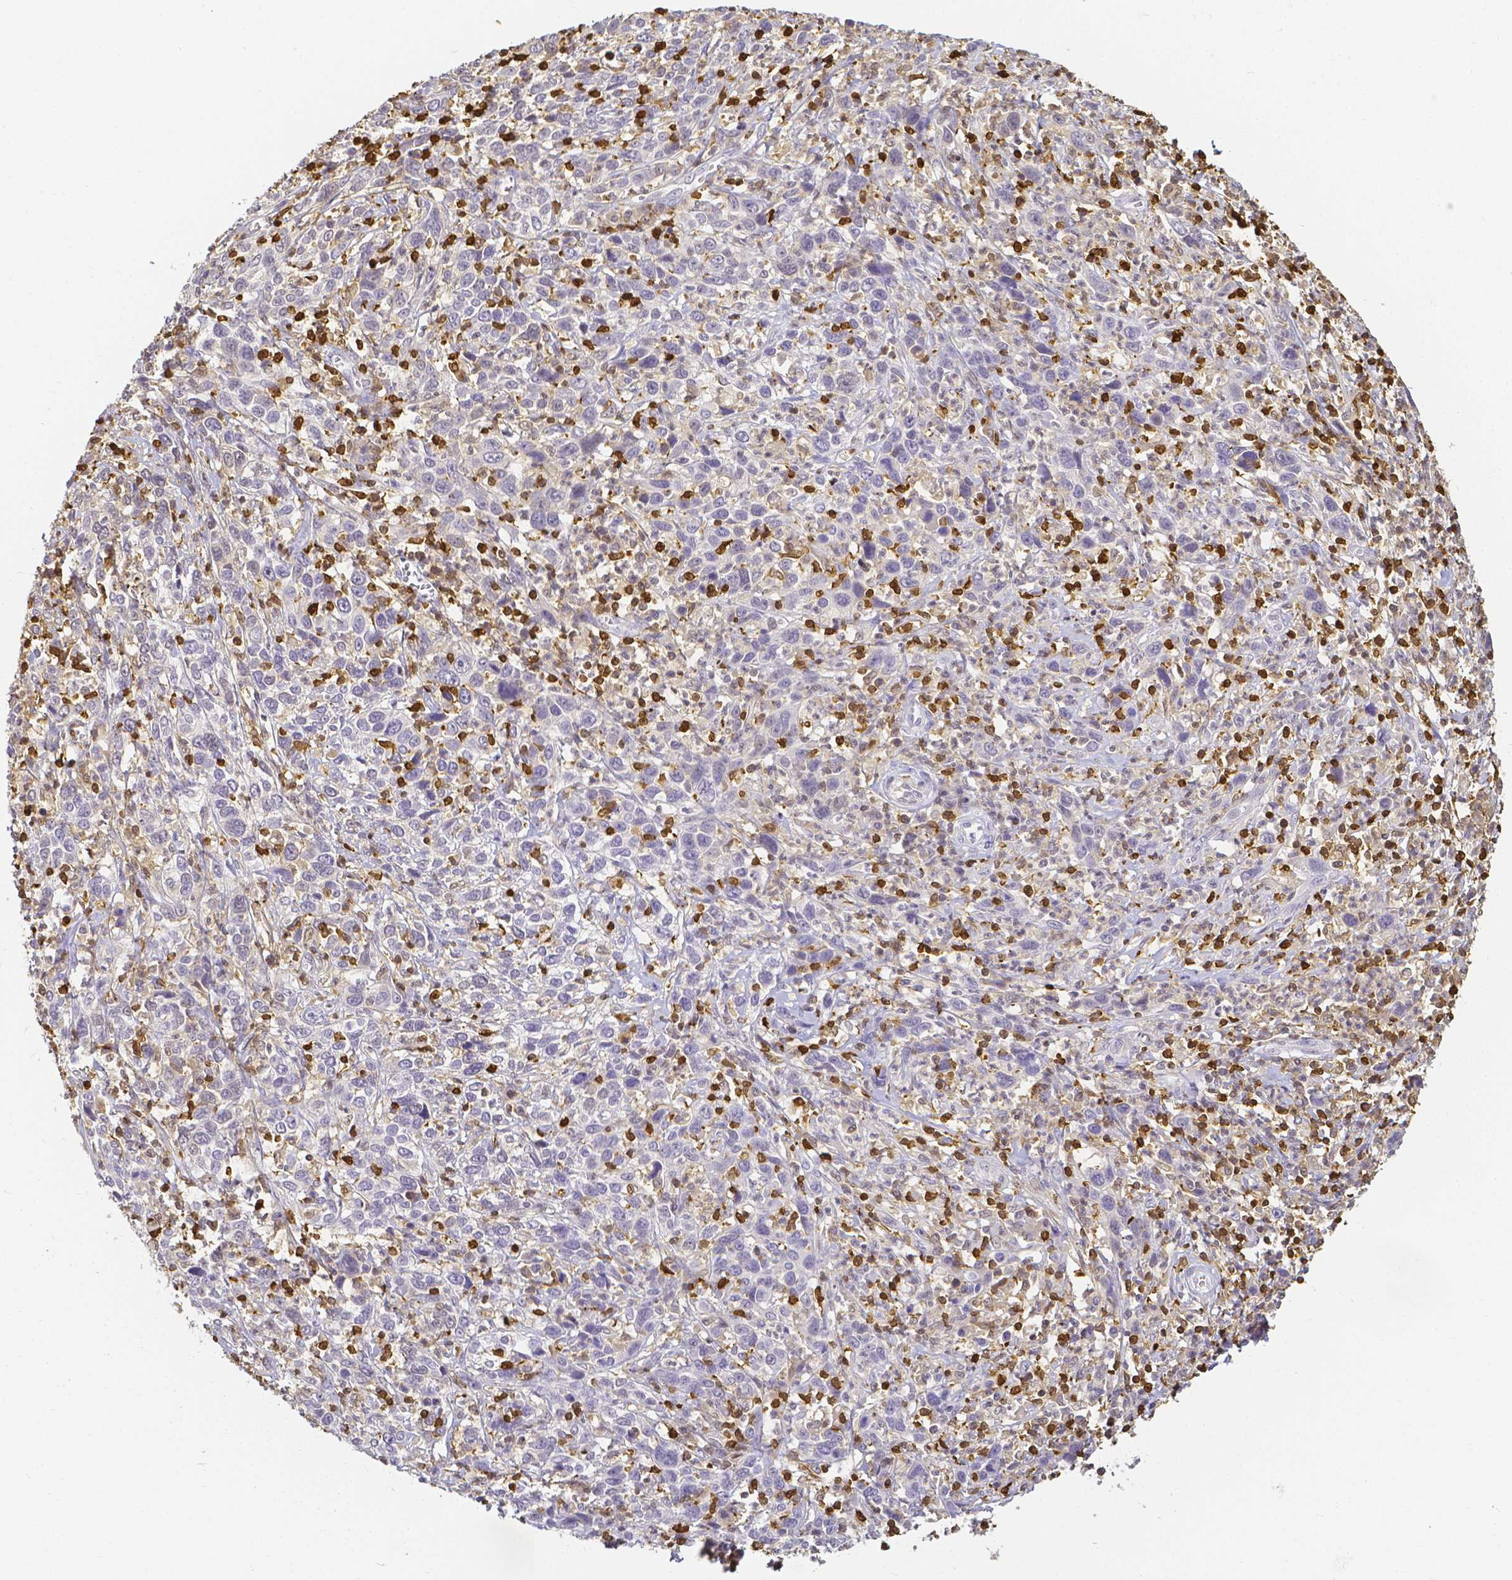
{"staining": {"intensity": "negative", "quantity": "none", "location": "none"}, "tissue": "cervical cancer", "cell_type": "Tumor cells", "image_type": "cancer", "snomed": [{"axis": "morphology", "description": "Squamous cell carcinoma, NOS"}, {"axis": "topography", "description": "Cervix"}], "caption": "Tumor cells are negative for brown protein staining in squamous cell carcinoma (cervical).", "gene": "COTL1", "patient": {"sex": "female", "age": 46}}